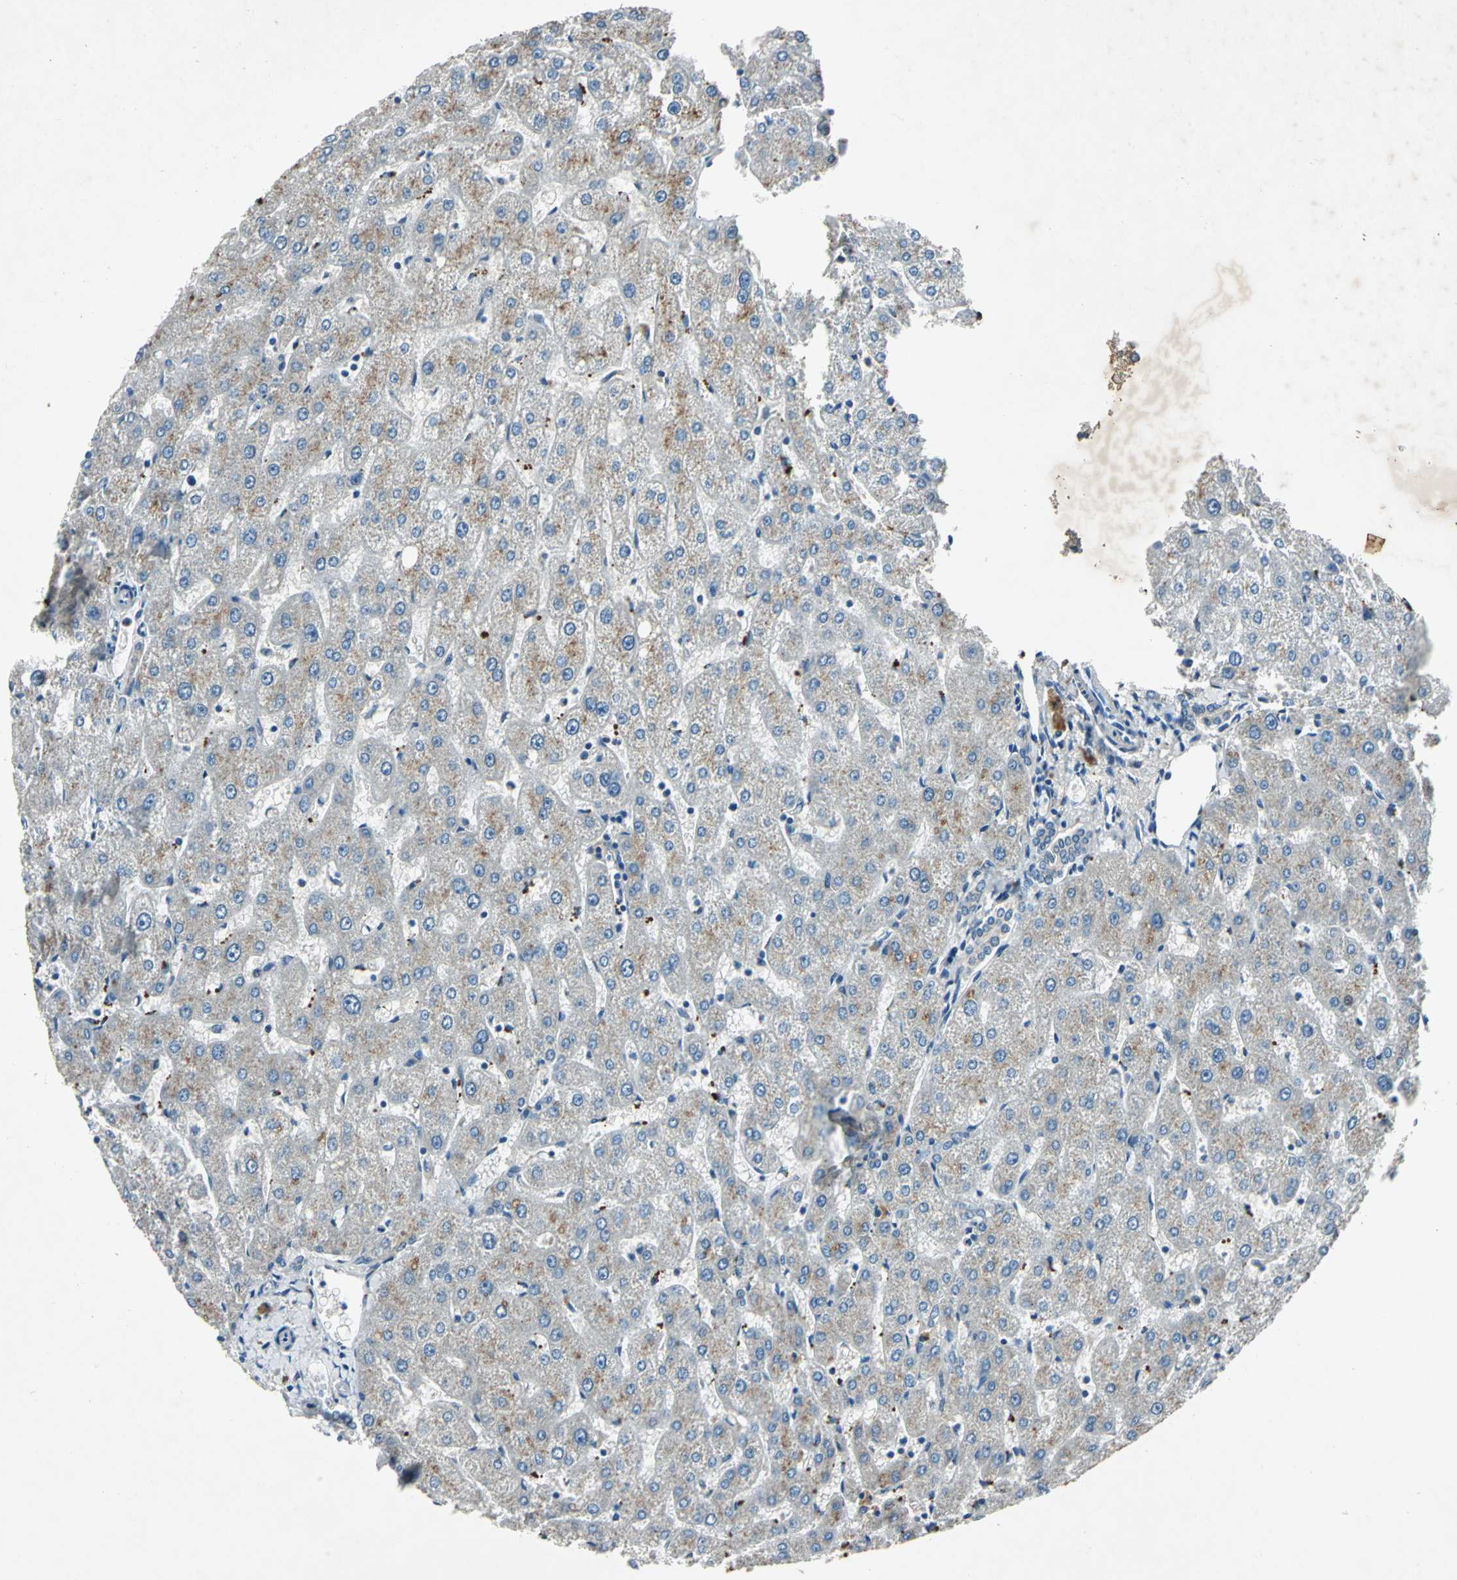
{"staining": {"intensity": "negative", "quantity": "none", "location": "none"}, "tissue": "liver", "cell_type": "Cholangiocytes", "image_type": "normal", "snomed": [{"axis": "morphology", "description": "Normal tissue, NOS"}, {"axis": "topography", "description": "Liver"}], "caption": "Photomicrograph shows no protein positivity in cholangiocytes of normal liver.", "gene": "SLC2A13", "patient": {"sex": "male", "age": 67}}